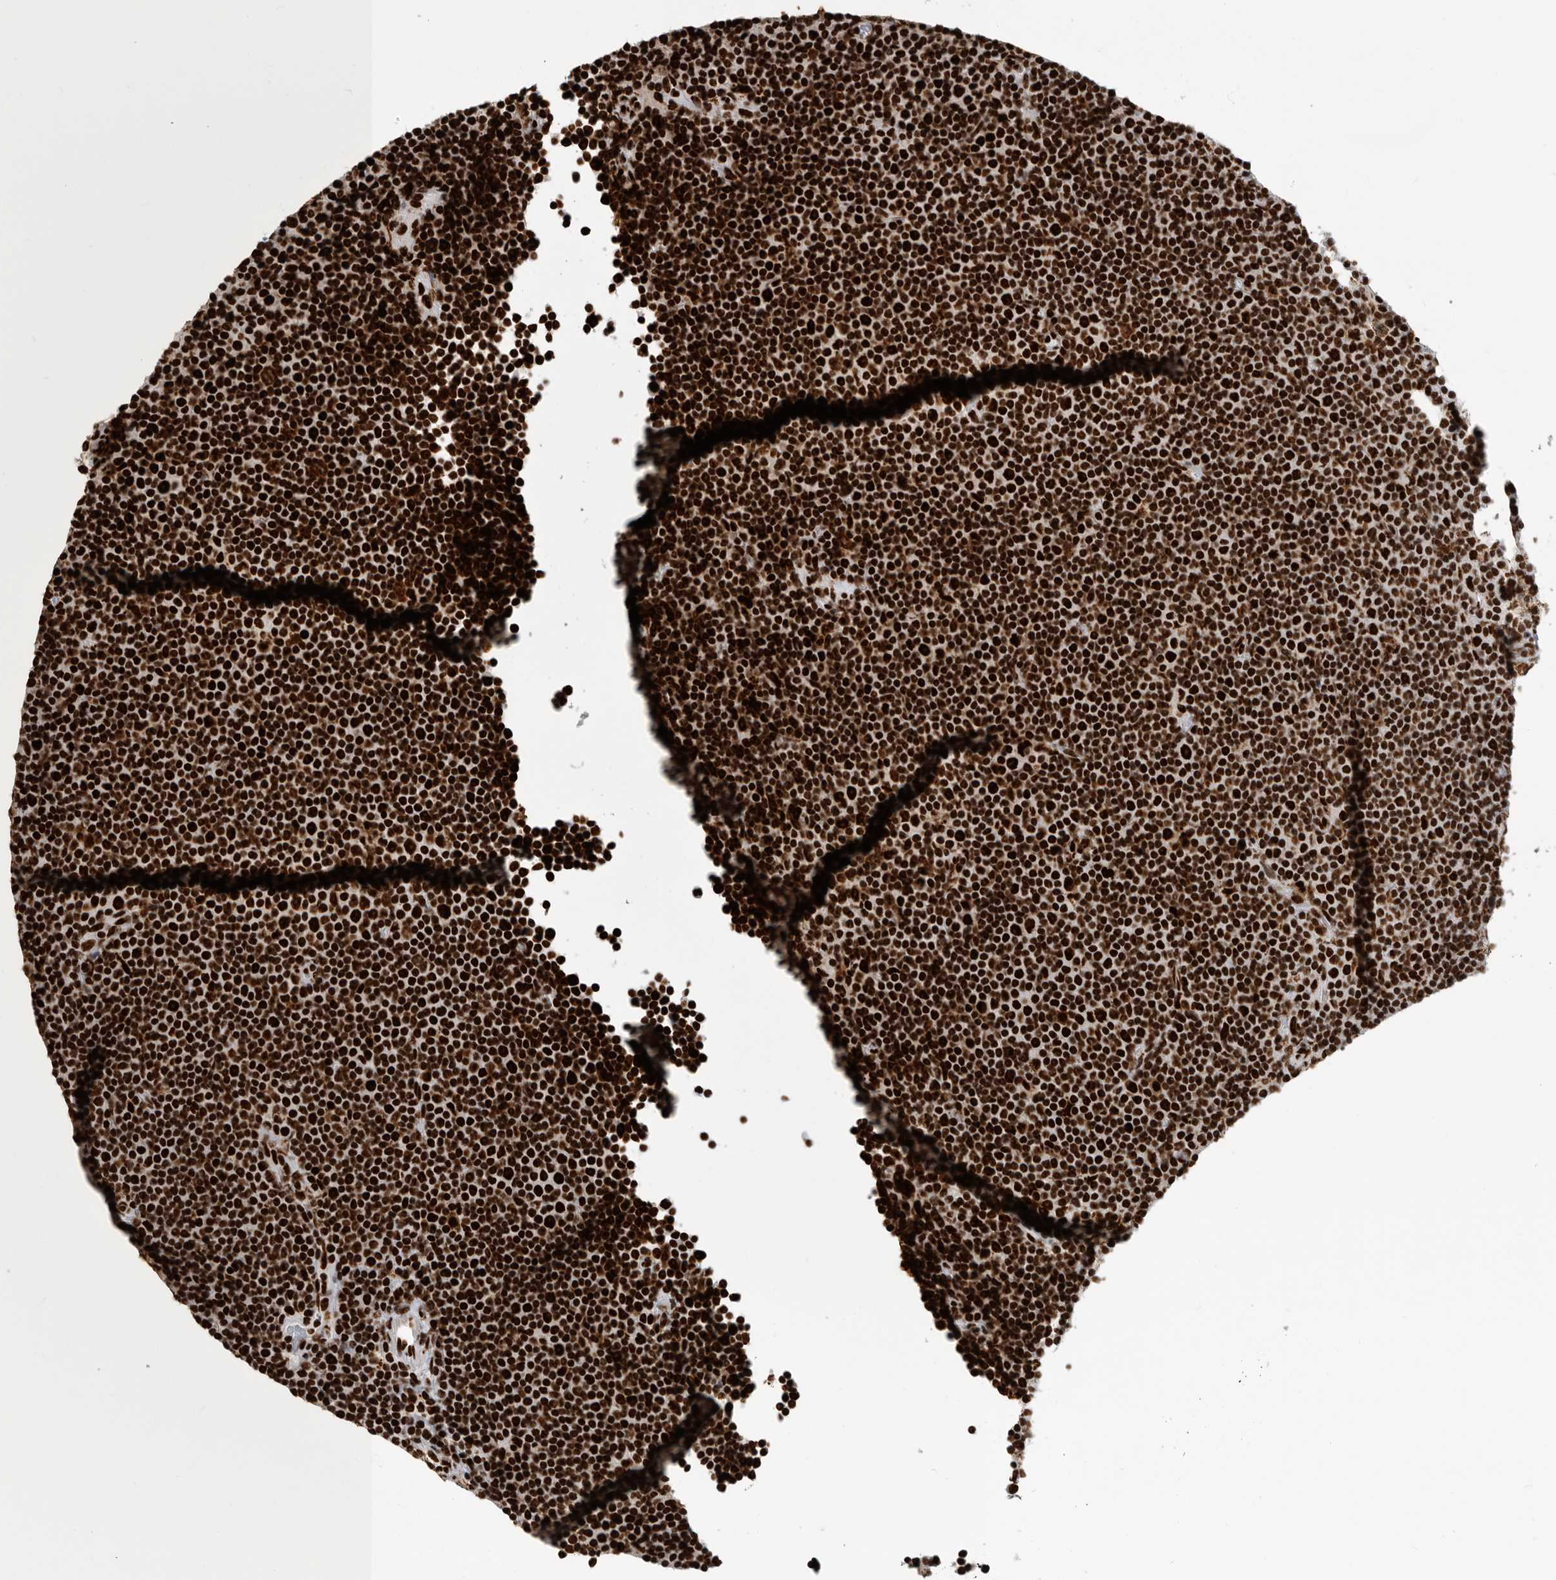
{"staining": {"intensity": "strong", "quantity": ">75%", "location": "nuclear"}, "tissue": "lymphoma", "cell_type": "Tumor cells", "image_type": "cancer", "snomed": [{"axis": "morphology", "description": "Malignant lymphoma, non-Hodgkin's type, Low grade"}, {"axis": "topography", "description": "Lymph node"}], "caption": "DAB immunohistochemical staining of lymphoma exhibits strong nuclear protein positivity in approximately >75% of tumor cells.", "gene": "BCLAF1", "patient": {"sex": "female", "age": 67}}